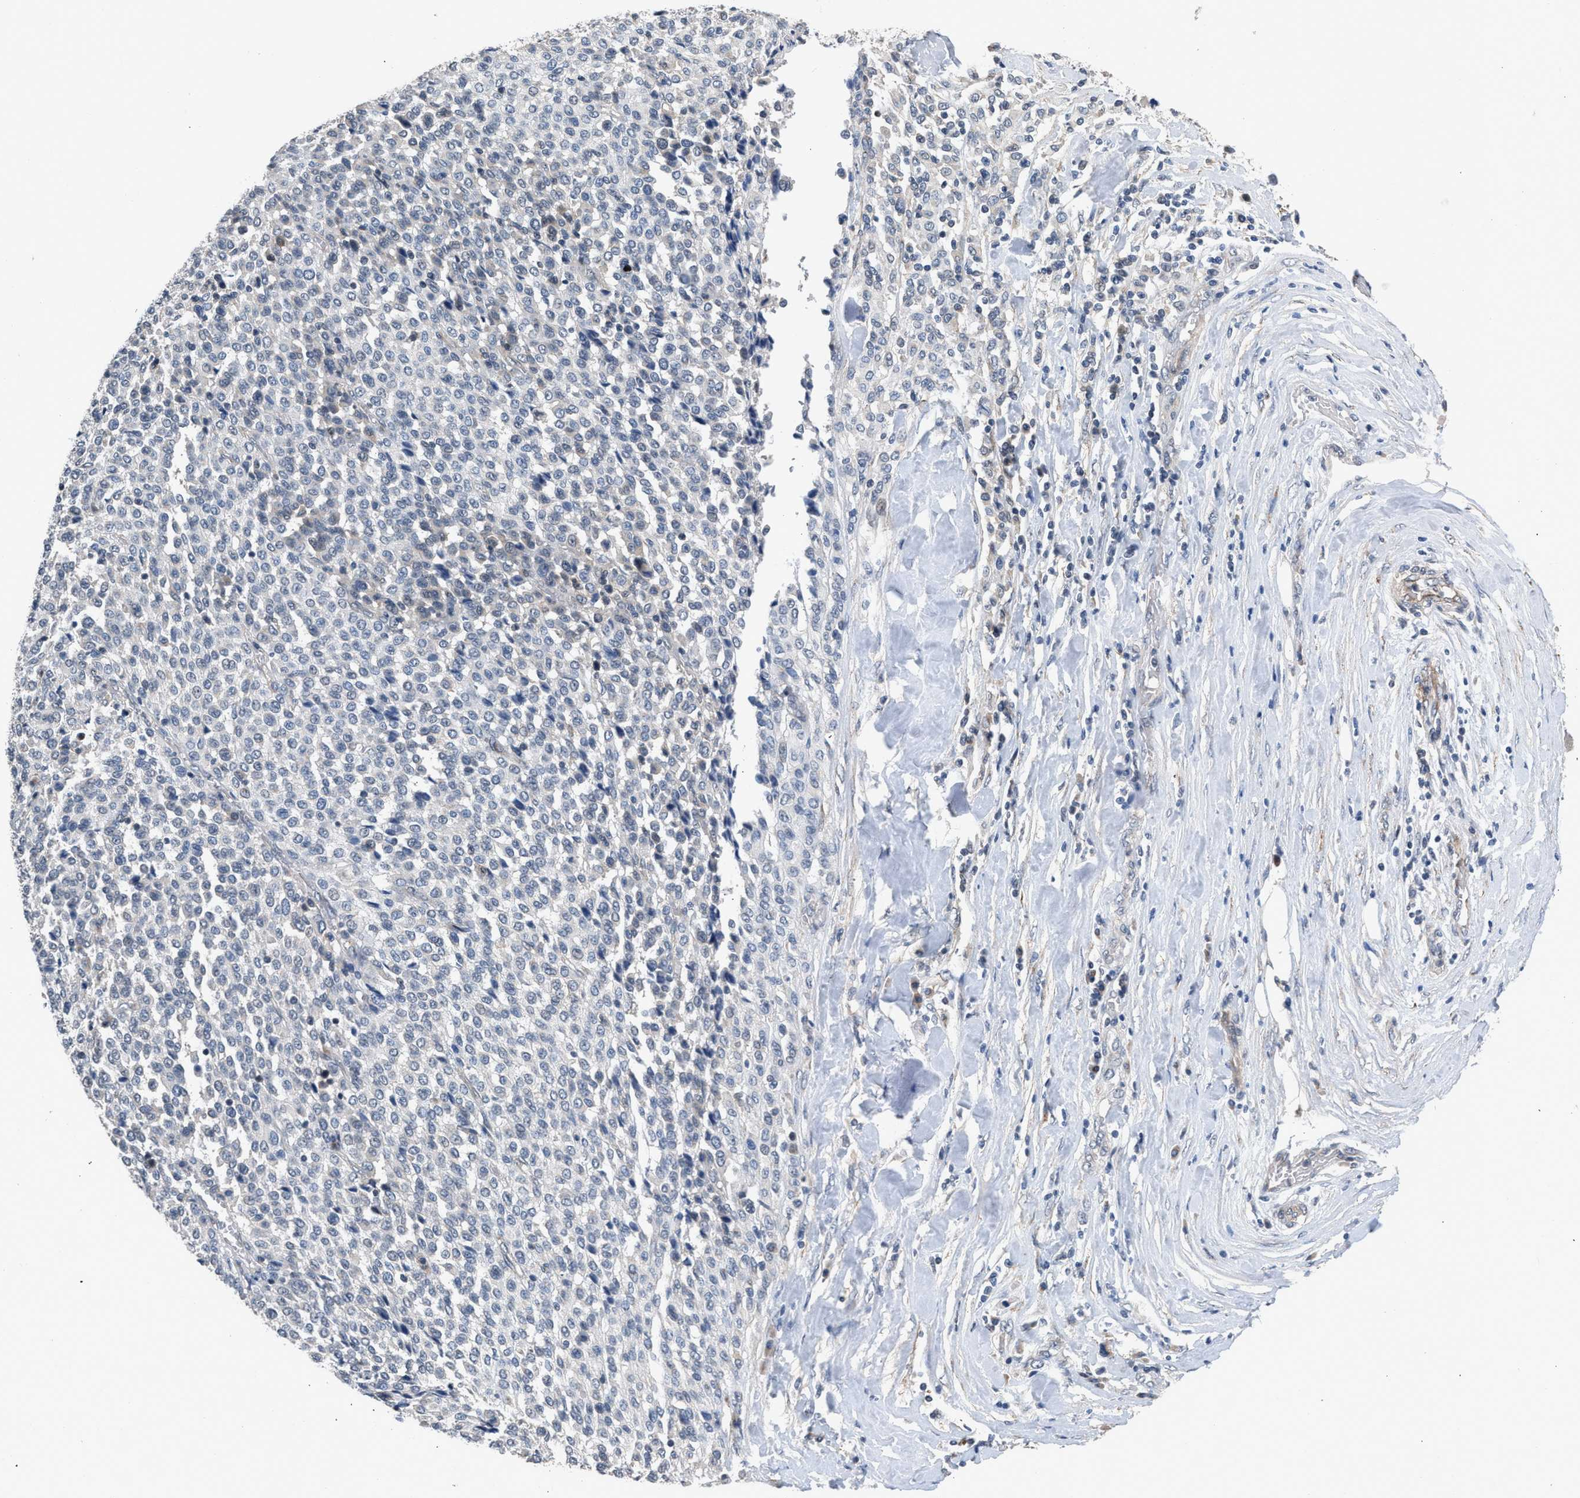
{"staining": {"intensity": "negative", "quantity": "none", "location": "none"}, "tissue": "melanoma", "cell_type": "Tumor cells", "image_type": "cancer", "snomed": [{"axis": "morphology", "description": "Malignant melanoma, Metastatic site"}, {"axis": "topography", "description": "Pancreas"}], "caption": "Malignant melanoma (metastatic site) was stained to show a protein in brown. There is no significant positivity in tumor cells.", "gene": "CSF3R", "patient": {"sex": "female", "age": 30}}